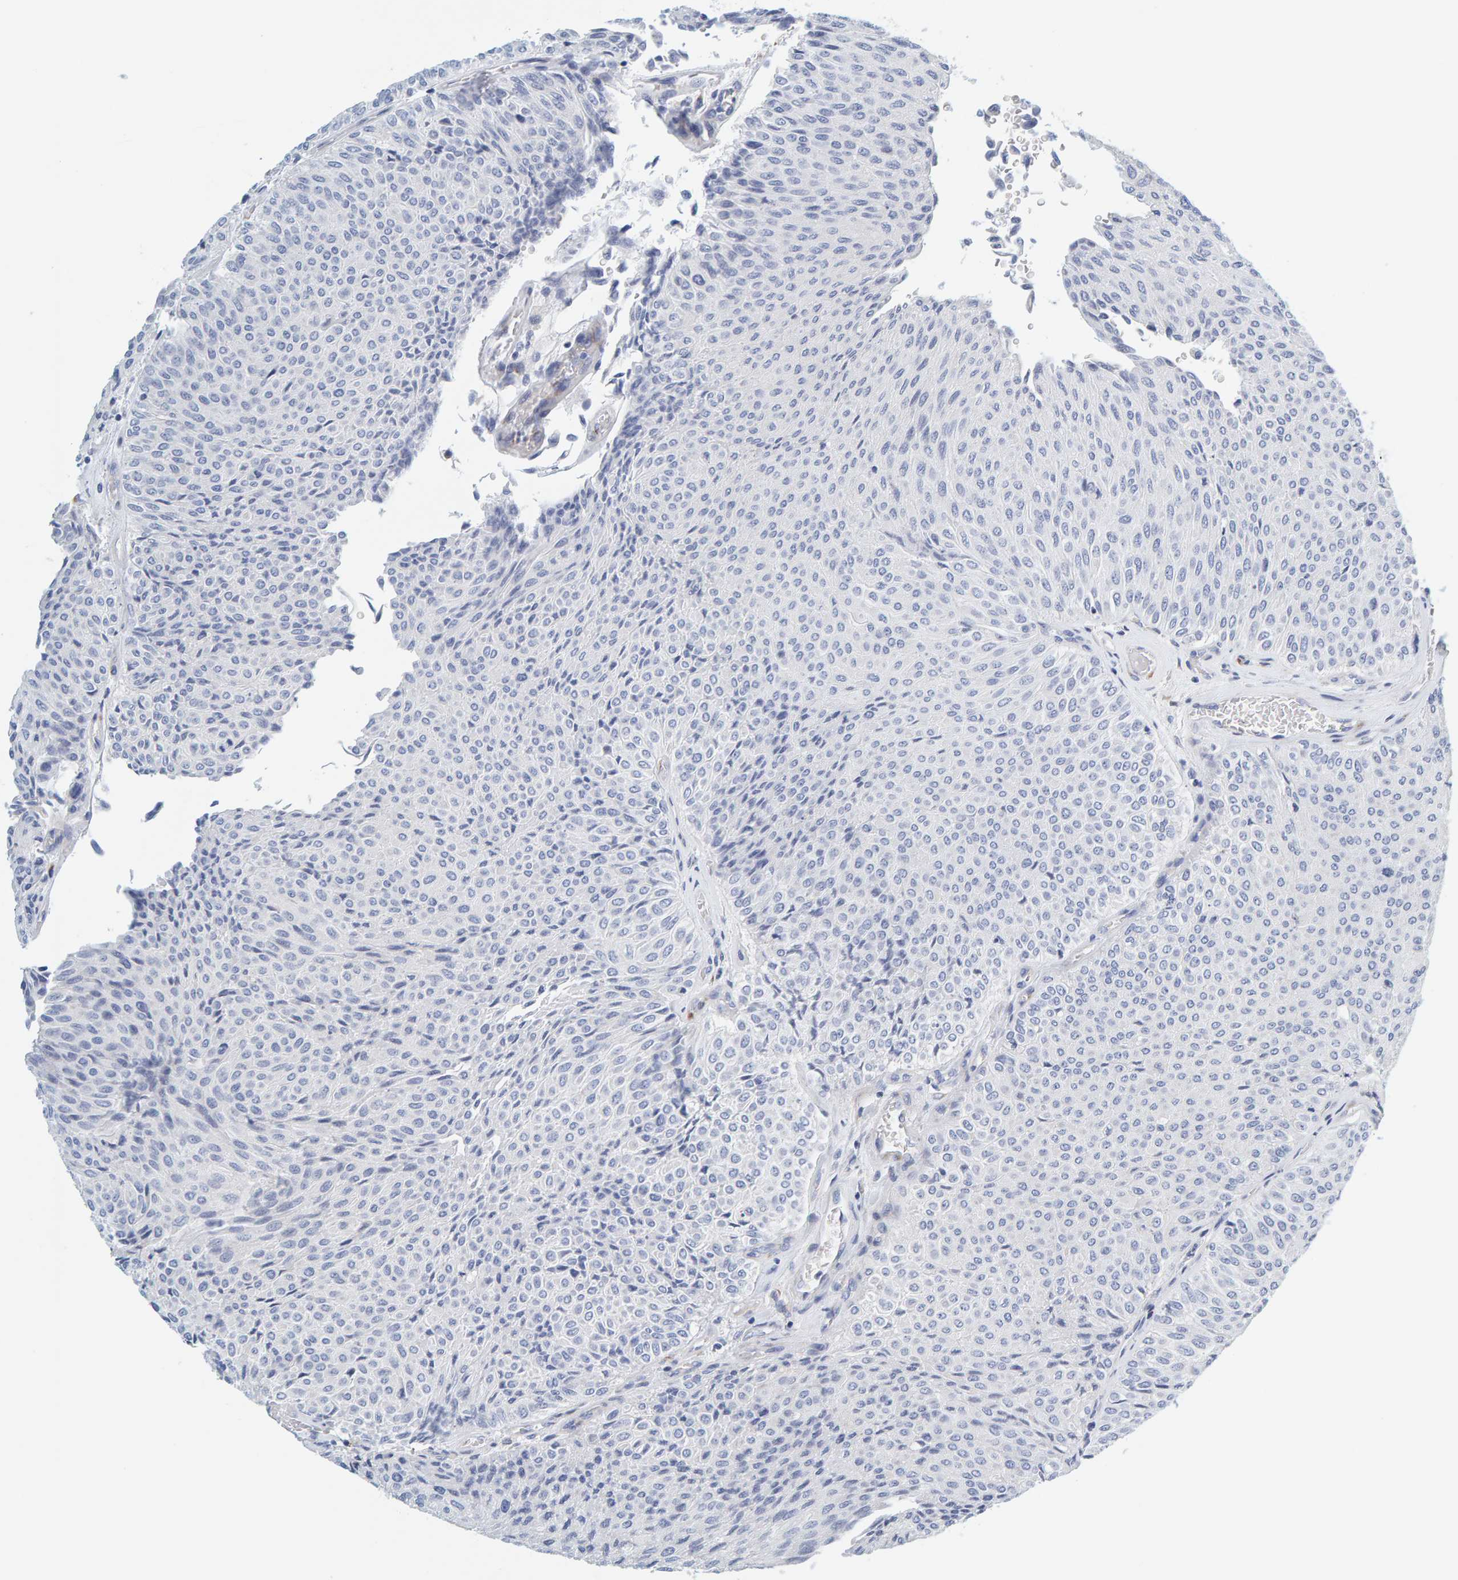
{"staining": {"intensity": "negative", "quantity": "none", "location": "none"}, "tissue": "urothelial cancer", "cell_type": "Tumor cells", "image_type": "cancer", "snomed": [{"axis": "morphology", "description": "Urothelial carcinoma, Low grade"}, {"axis": "topography", "description": "Urinary bladder"}], "caption": "Low-grade urothelial carcinoma was stained to show a protein in brown. There is no significant positivity in tumor cells.", "gene": "MOG", "patient": {"sex": "male", "age": 78}}